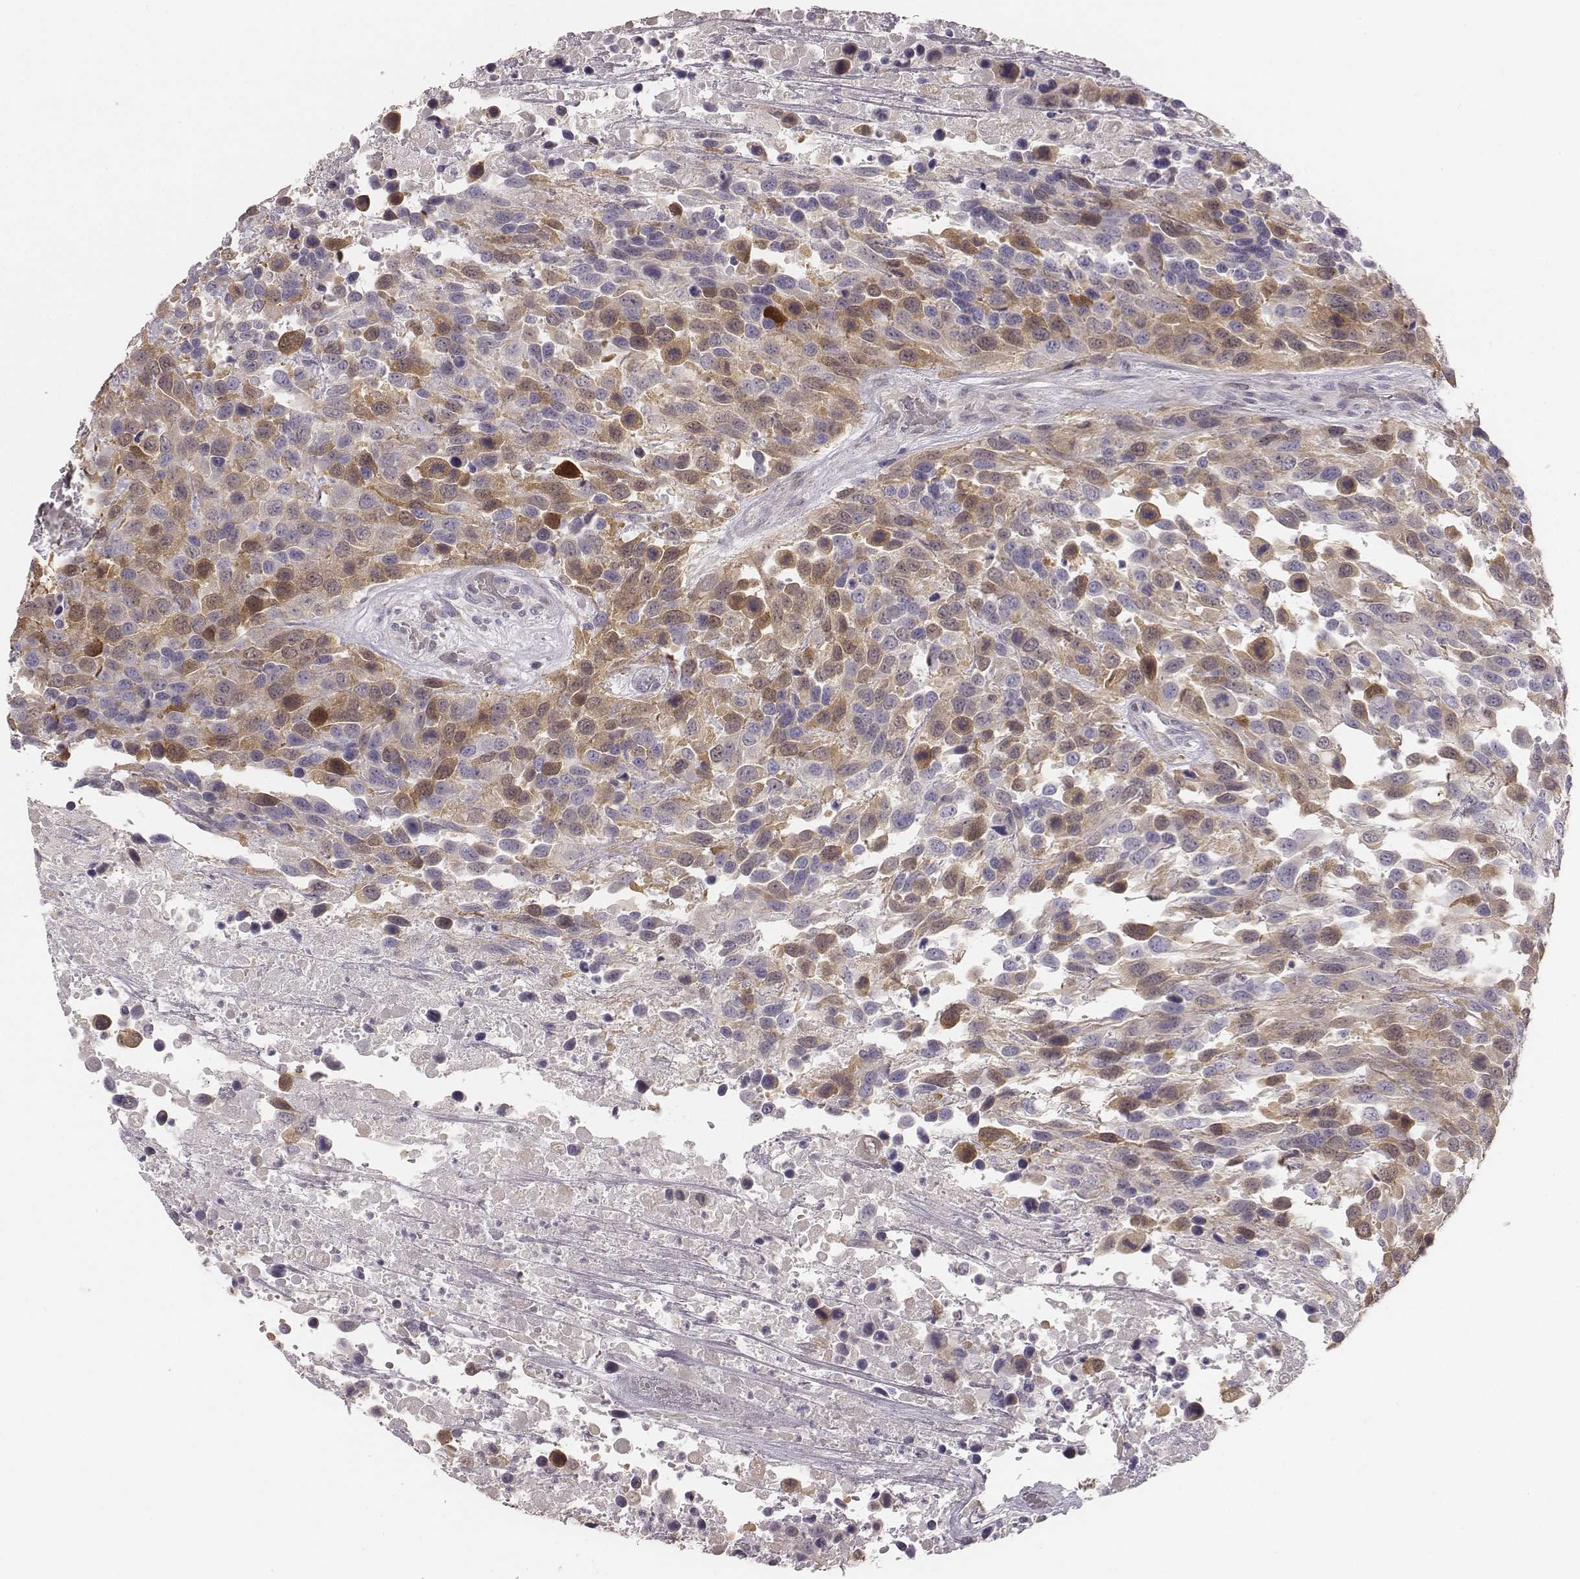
{"staining": {"intensity": "weak", "quantity": "25%-75%", "location": "cytoplasmic/membranous,nuclear"}, "tissue": "urothelial cancer", "cell_type": "Tumor cells", "image_type": "cancer", "snomed": [{"axis": "morphology", "description": "Urothelial carcinoma, High grade"}, {"axis": "topography", "description": "Urinary bladder"}], "caption": "Immunohistochemical staining of human urothelial cancer shows low levels of weak cytoplasmic/membranous and nuclear staining in about 25%-75% of tumor cells. Nuclei are stained in blue.", "gene": "PBK", "patient": {"sex": "female", "age": 70}}